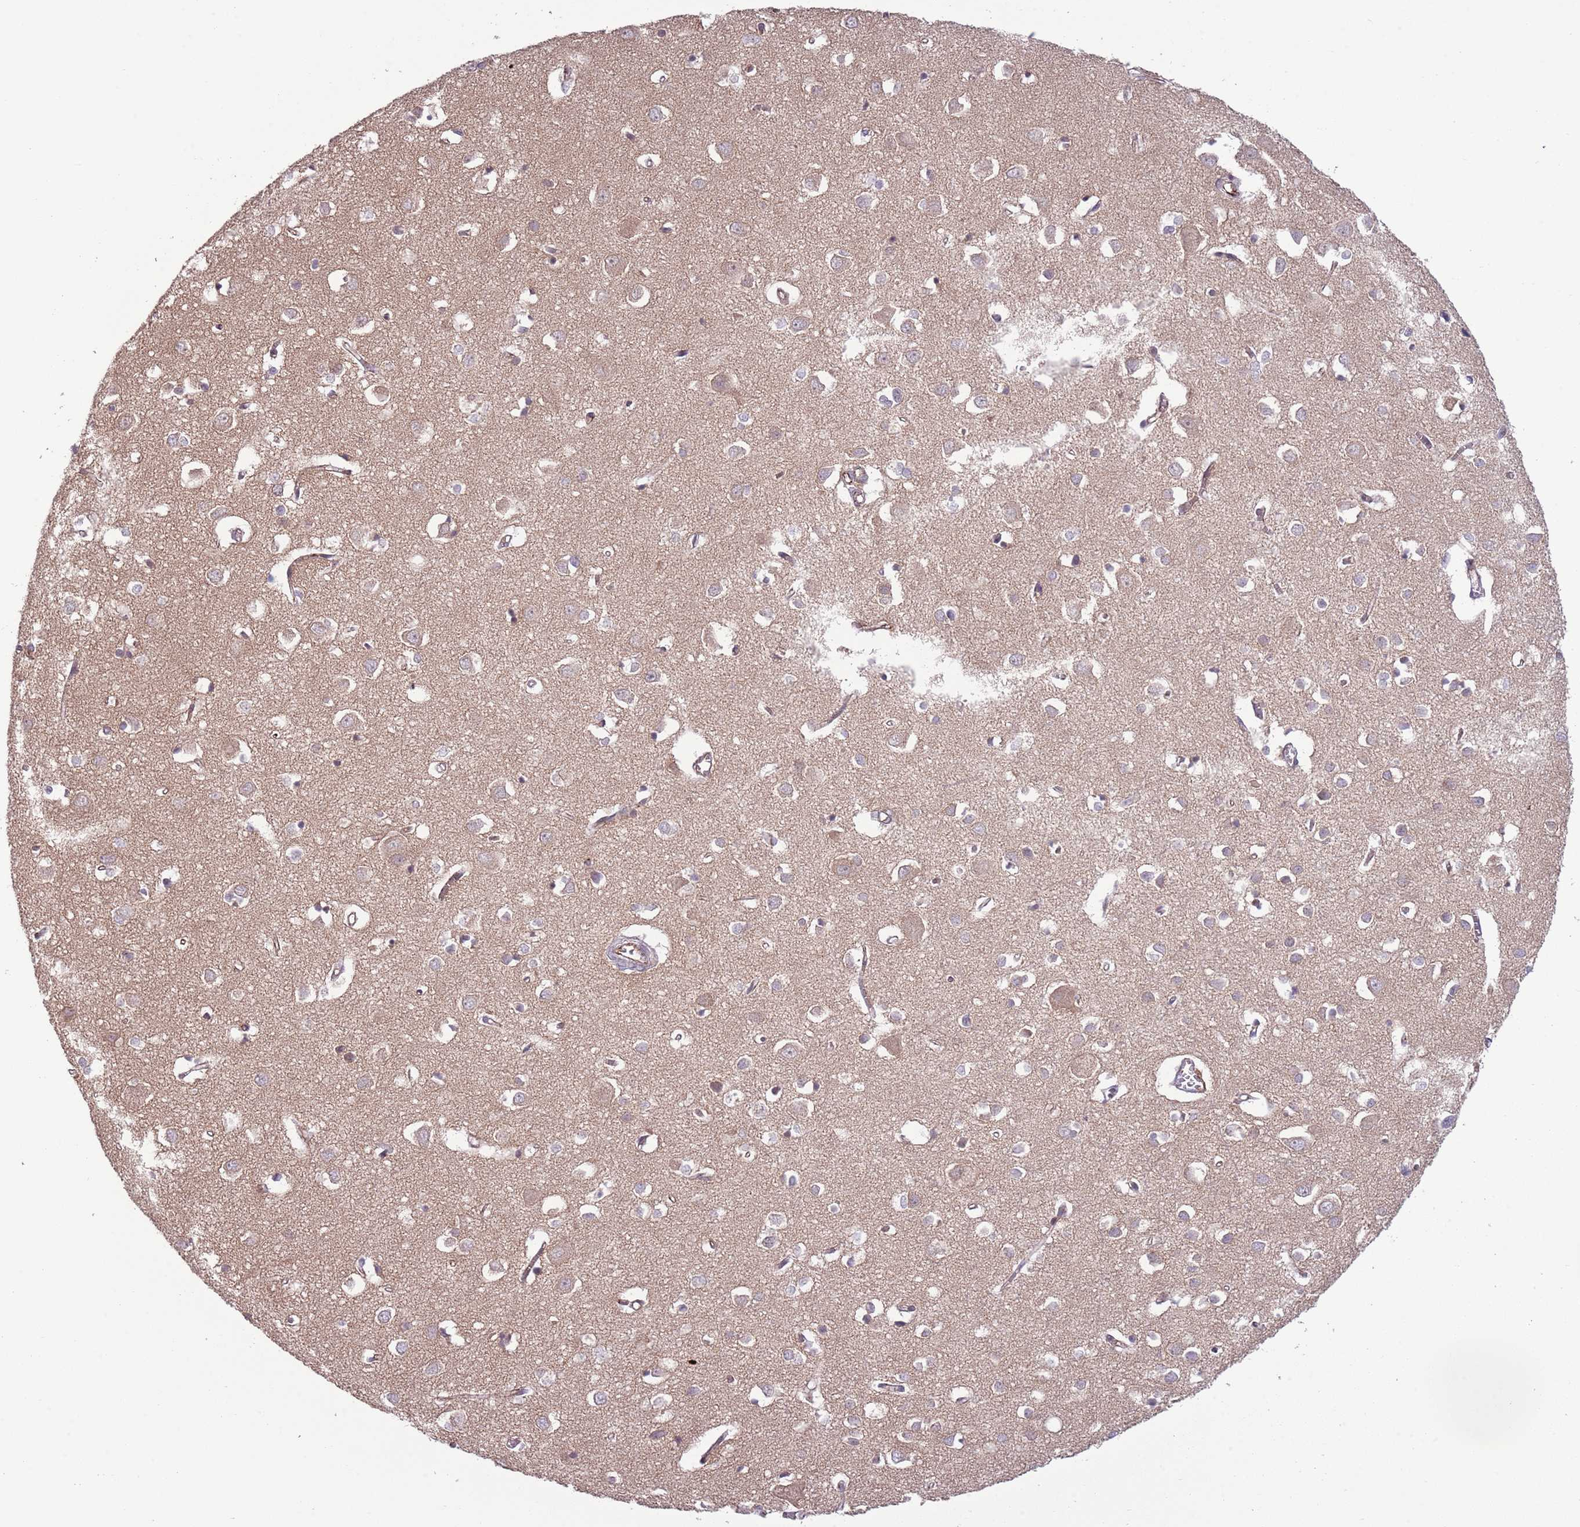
{"staining": {"intensity": "weak", "quantity": "25%-75%", "location": "cytoplasmic/membranous"}, "tissue": "cerebral cortex", "cell_type": "Endothelial cells", "image_type": "normal", "snomed": [{"axis": "morphology", "description": "Normal tissue, NOS"}, {"axis": "topography", "description": "Cerebral cortex"}], "caption": "Protein expression analysis of benign human cerebral cortex reveals weak cytoplasmic/membranous positivity in approximately 25%-75% of endothelial cells.", "gene": "DPP10", "patient": {"sex": "female", "age": 64}}